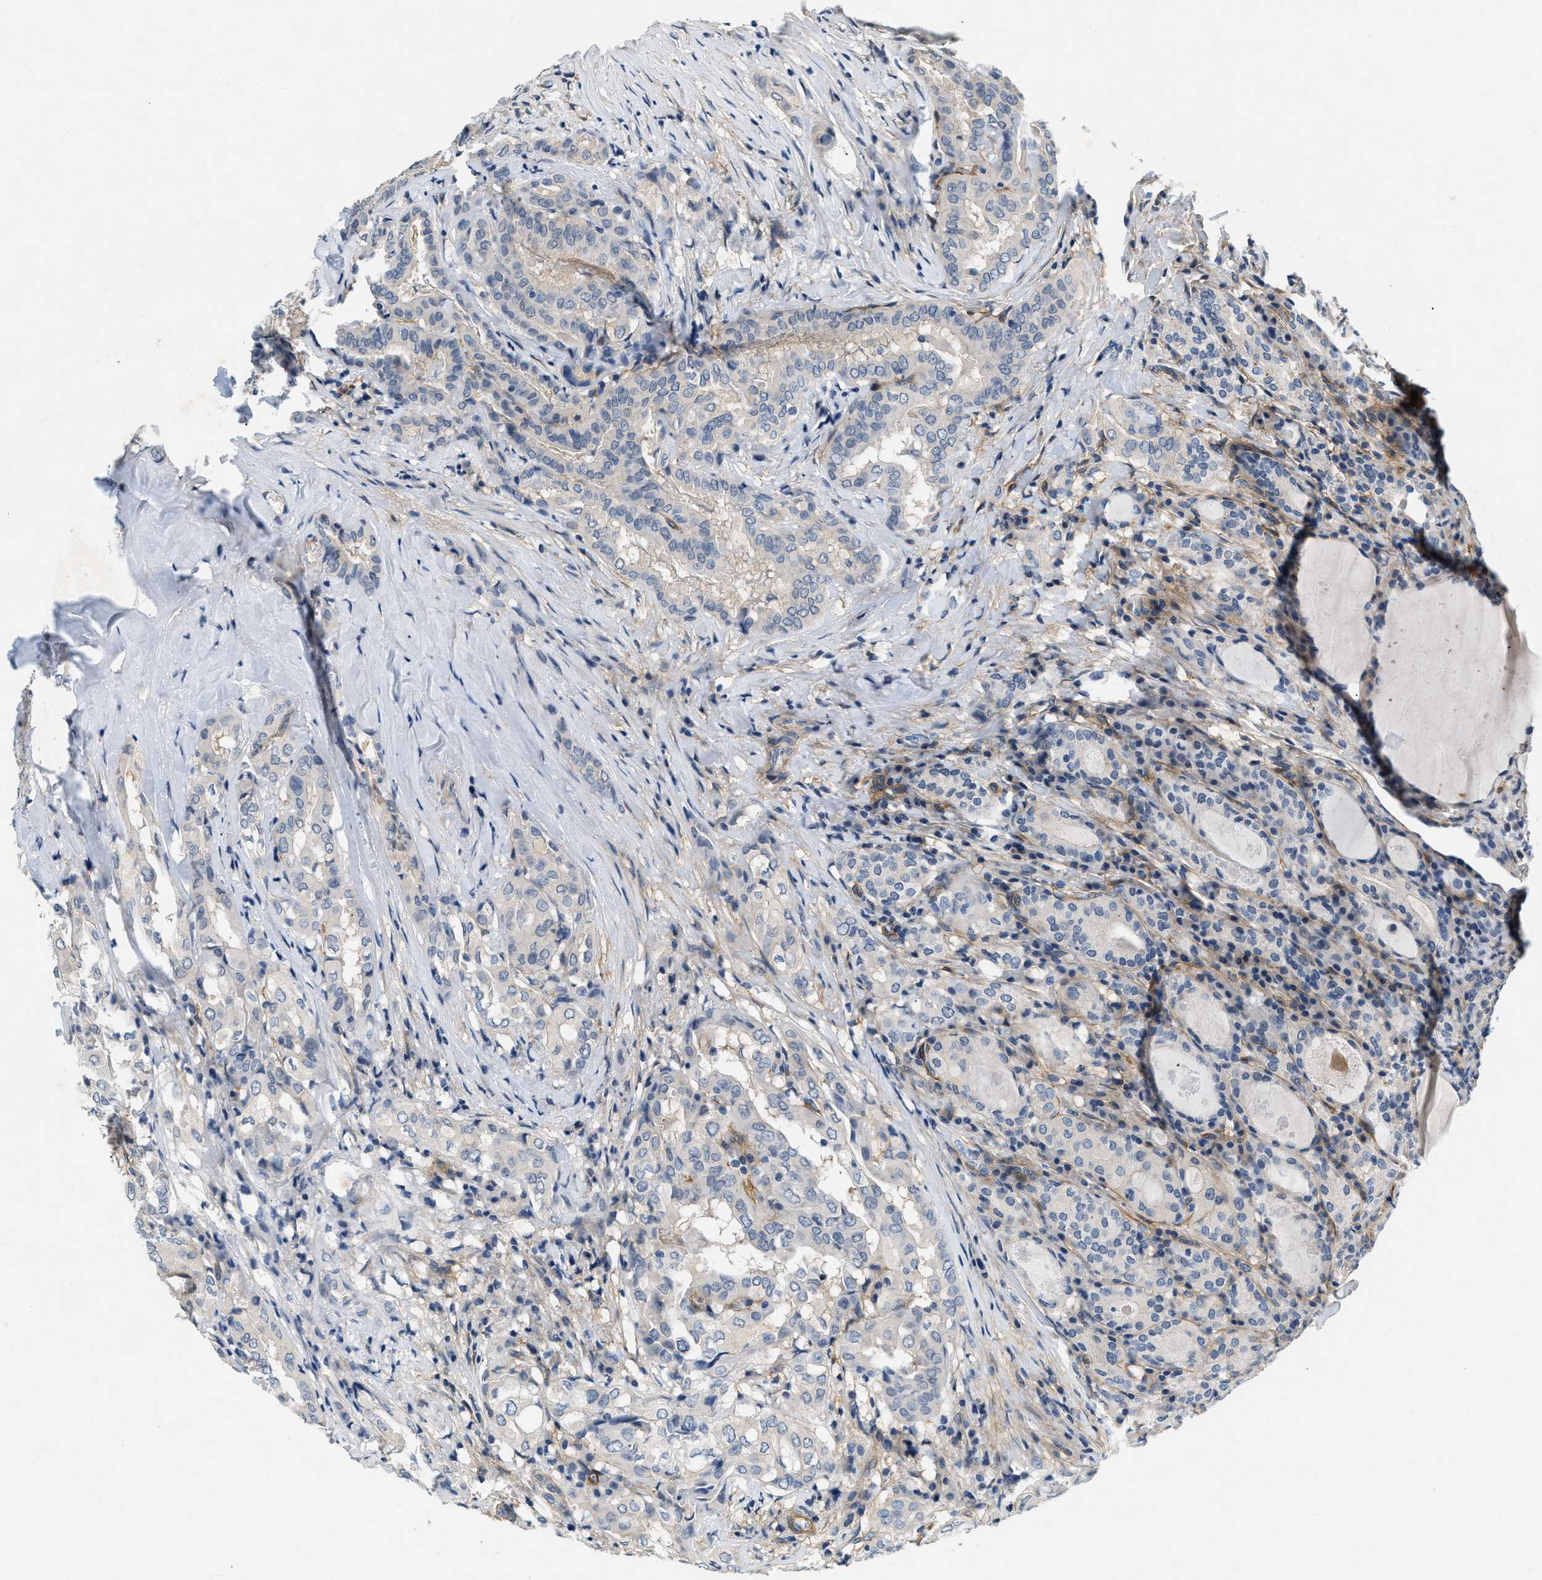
{"staining": {"intensity": "negative", "quantity": "none", "location": "none"}, "tissue": "thyroid cancer", "cell_type": "Tumor cells", "image_type": "cancer", "snomed": [{"axis": "morphology", "description": "Papillary adenocarcinoma, NOS"}, {"axis": "topography", "description": "Thyroid gland"}], "caption": "An image of human thyroid cancer is negative for staining in tumor cells. (Stains: DAB (3,3'-diaminobenzidine) IHC with hematoxylin counter stain, Microscopy: brightfield microscopy at high magnification).", "gene": "PDGFRA", "patient": {"sex": "female", "age": 42}}